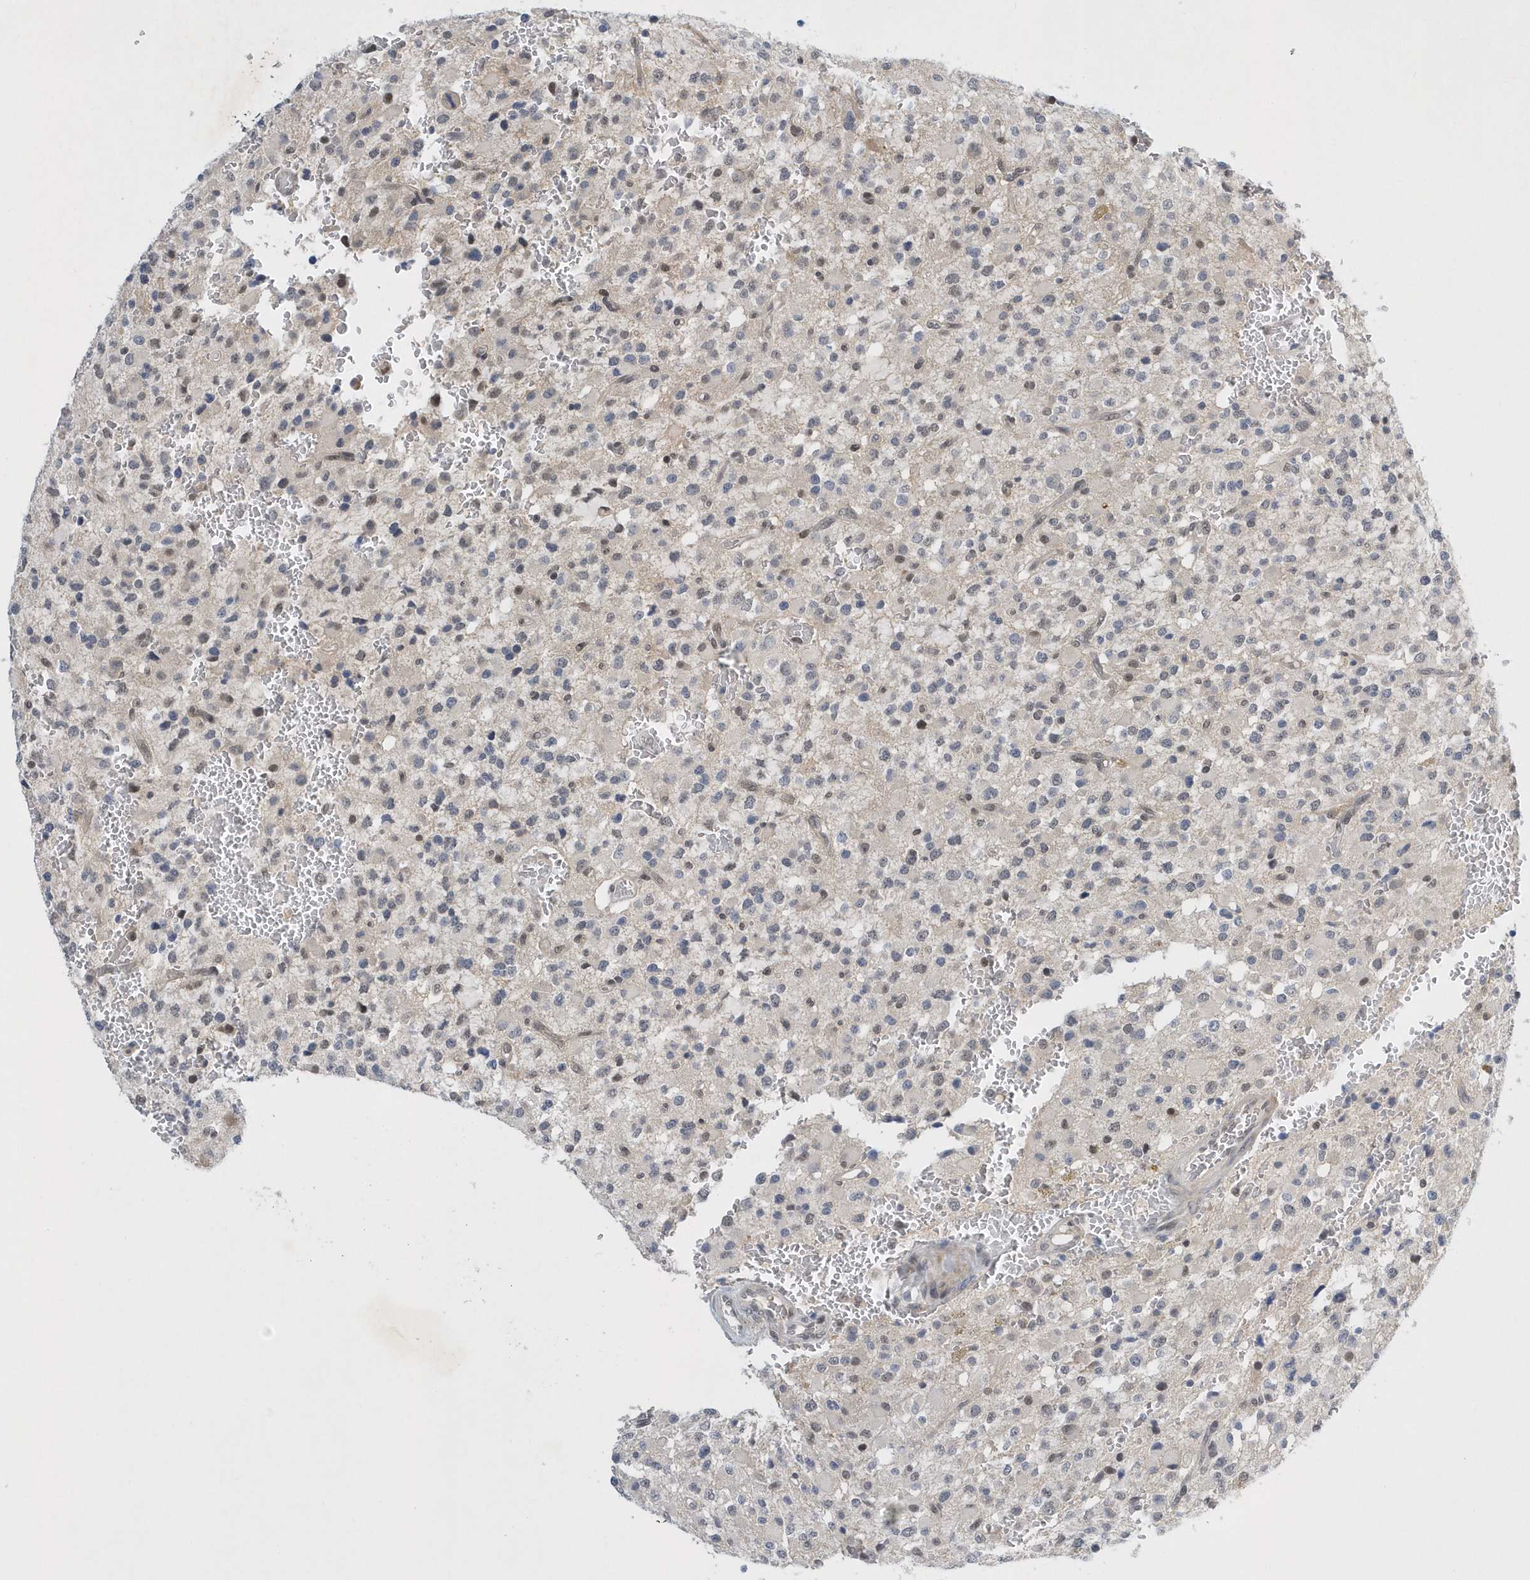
{"staining": {"intensity": "weak", "quantity": "25%-75%", "location": "nuclear"}, "tissue": "glioma", "cell_type": "Tumor cells", "image_type": "cancer", "snomed": [{"axis": "morphology", "description": "Glioma, malignant, High grade"}, {"axis": "topography", "description": "Brain"}], "caption": "Glioma stained with immunohistochemistry demonstrates weak nuclear staining in approximately 25%-75% of tumor cells.", "gene": "FAM217A", "patient": {"sex": "male", "age": 34}}